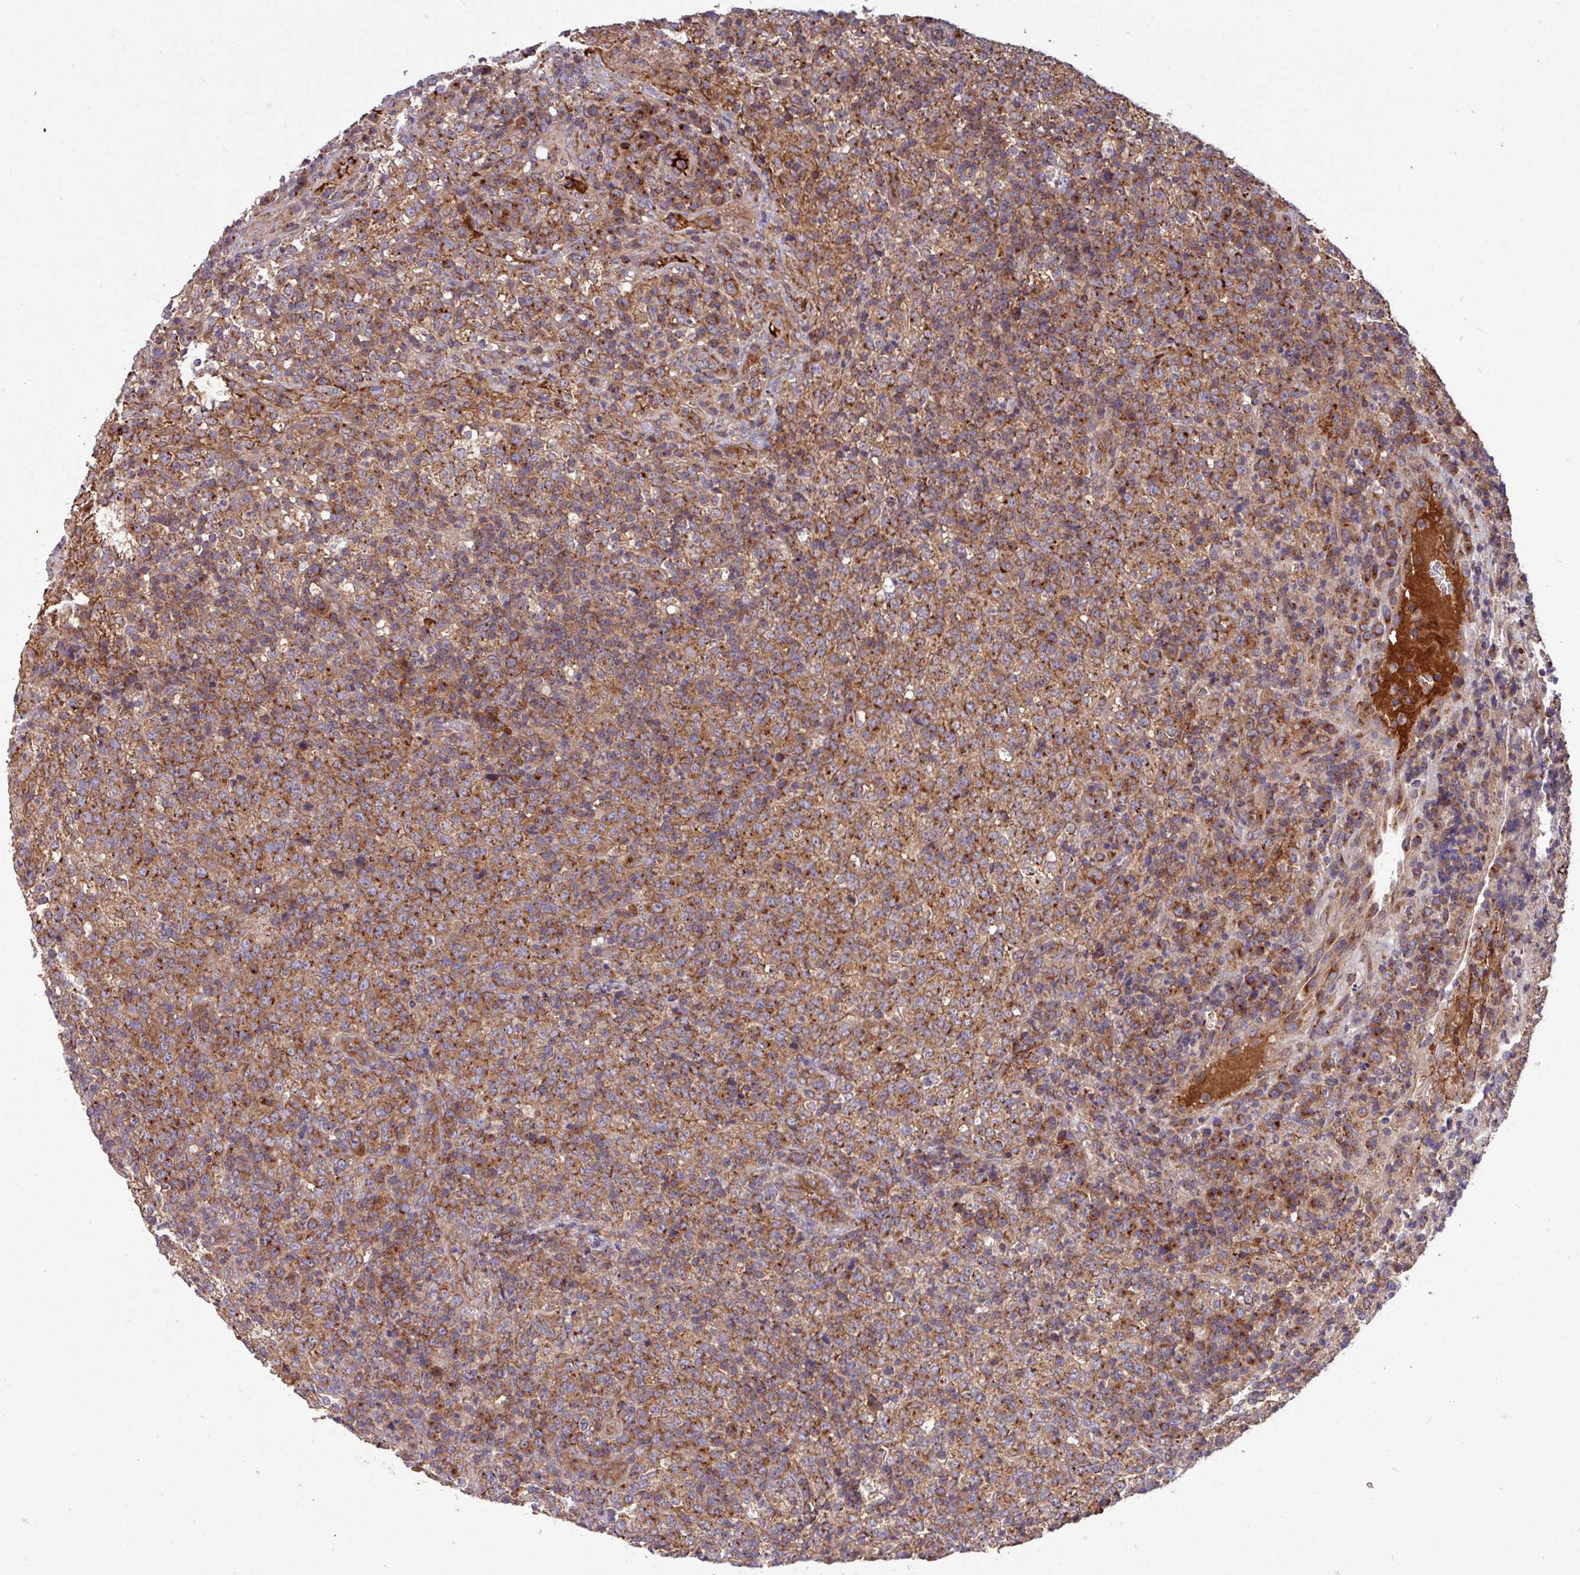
{"staining": {"intensity": "moderate", "quantity": ">75%", "location": "cytoplasmic/membranous"}, "tissue": "lymphoma", "cell_type": "Tumor cells", "image_type": "cancer", "snomed": [{"axis": "morphology", "description": "Malignant lymphoma, non-Hodgkin's type, High grade"}, {"axis": "topography", "description": "Lymph node"}], "caption": "High-power microscopy captured an immunohistochemistry micrograph of lymphoma, revealing moderate cytoplasmic/membranous positivity in about >75% of tumor cells. (brown staining indicates protein expression, while blue staining denotes nuclei).", "gene": "LSM12", "patient": {"sex": "male", "age": 54}}